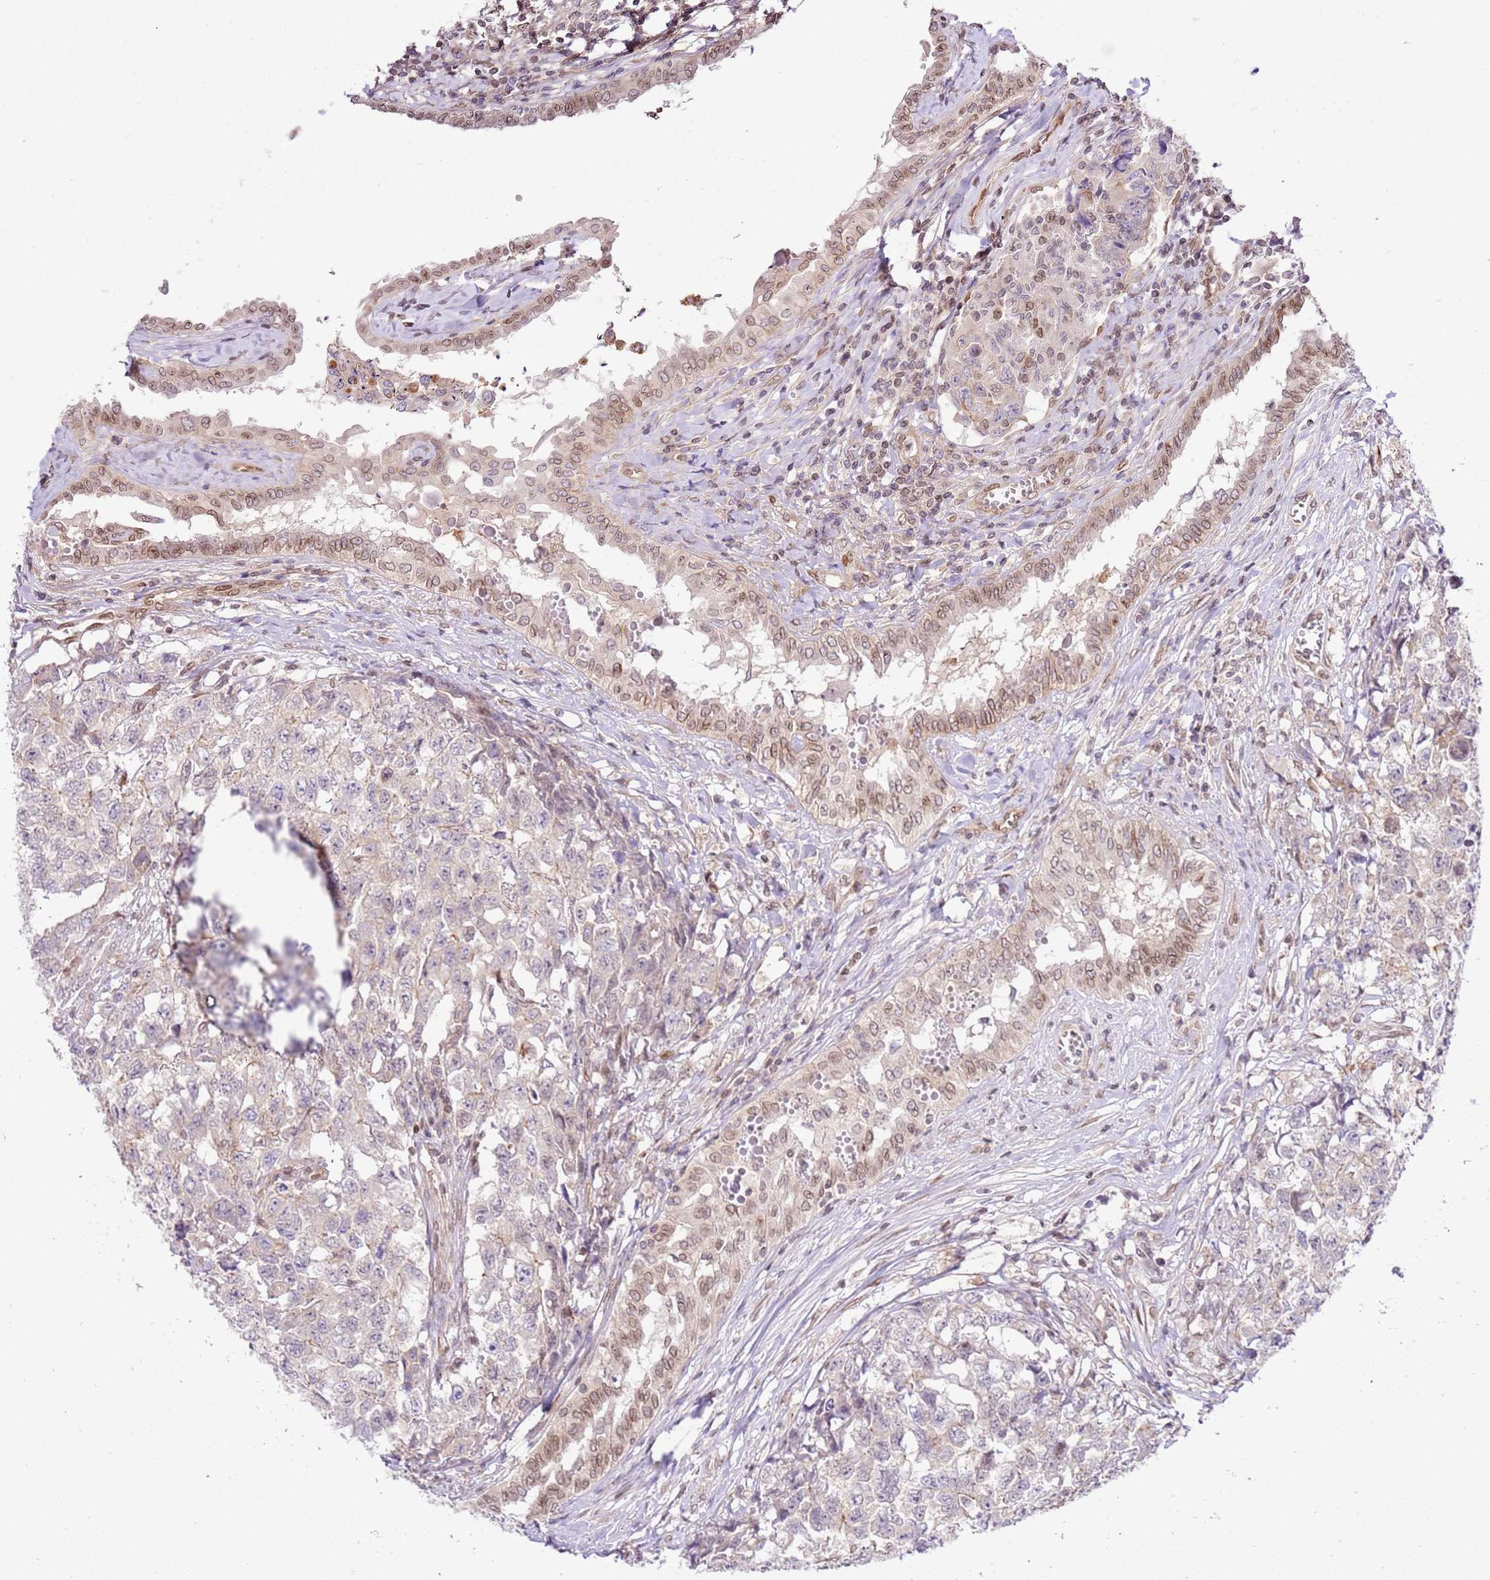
{"staining": {"intensity": "negative", "quantity": "none", "location": "none"}, "tissue": "testis cancer", "cell_type": "Tumor cells", "image_type": "cancer", "snomed": [{"axis": "morphology", "description": "Carcinoma, Embryonal, NOS"}, {"axis": "topography", "description": "Testis"}], "caption": "Immunohistochemistry of testis embryonal carcinoma exhibits no staining in tumor cells.", "gene": "TRIM37", "patient": {"sex": "male", "age": 31}}